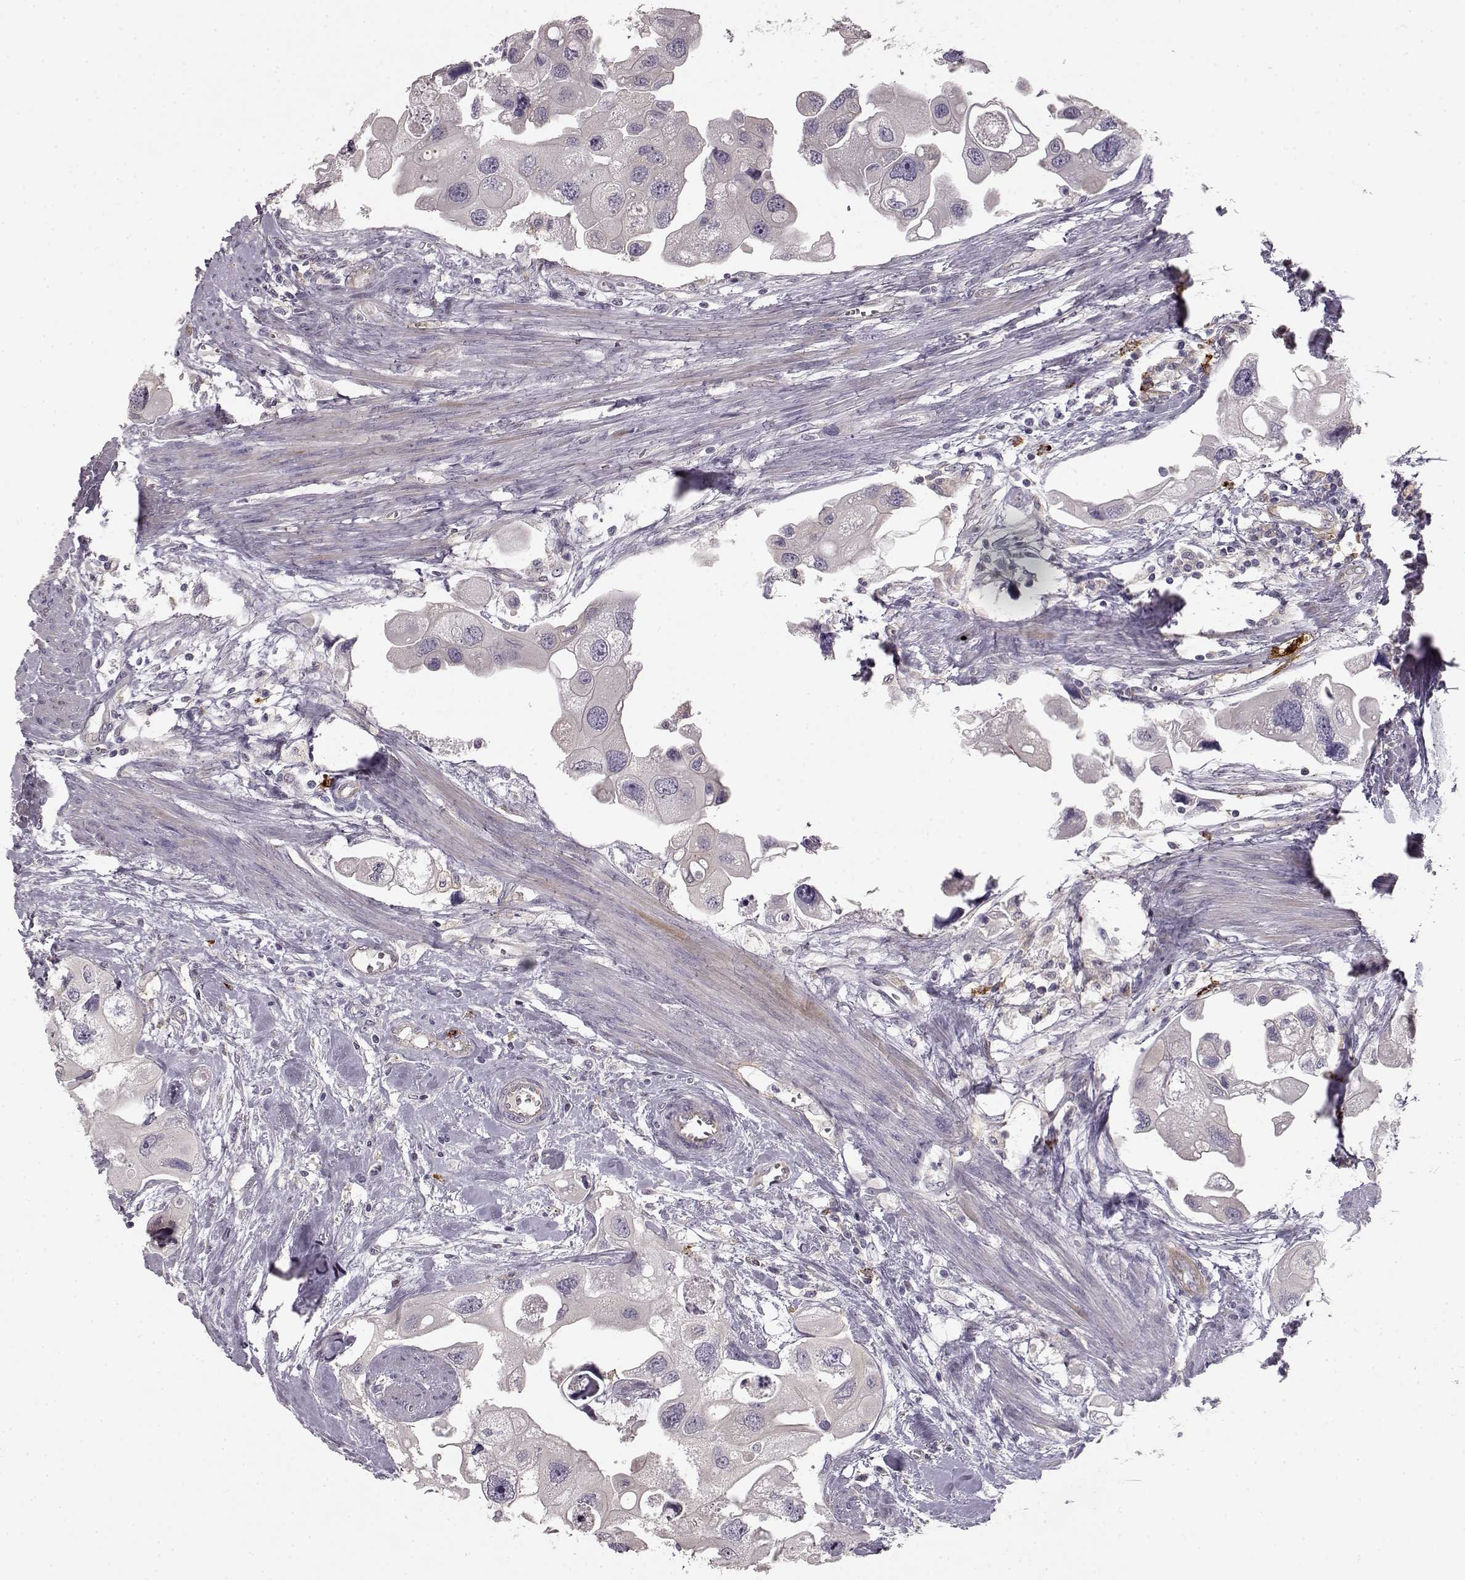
{"staining": {"intensity": "negative", "quantity": "none", "location": "none"}, "tissue": "urothelial cancer", "cell_type": "Tumor cells", "image_type": "cancer", "snomed": [{"axis": "morphology", "description": "Urothelial carcinoma, High grade"}, {"axis": "topography", "description": "Urinary bladder"}], "caption": "Immunohistochemistry (IHC) photomicrograph of neoplastic tissue: human urothelial cancer stained with DAB displays no significant protein expression in tumor cells.", "gene": "CCNF", "patient": {"sex": "male", "age": 59}}